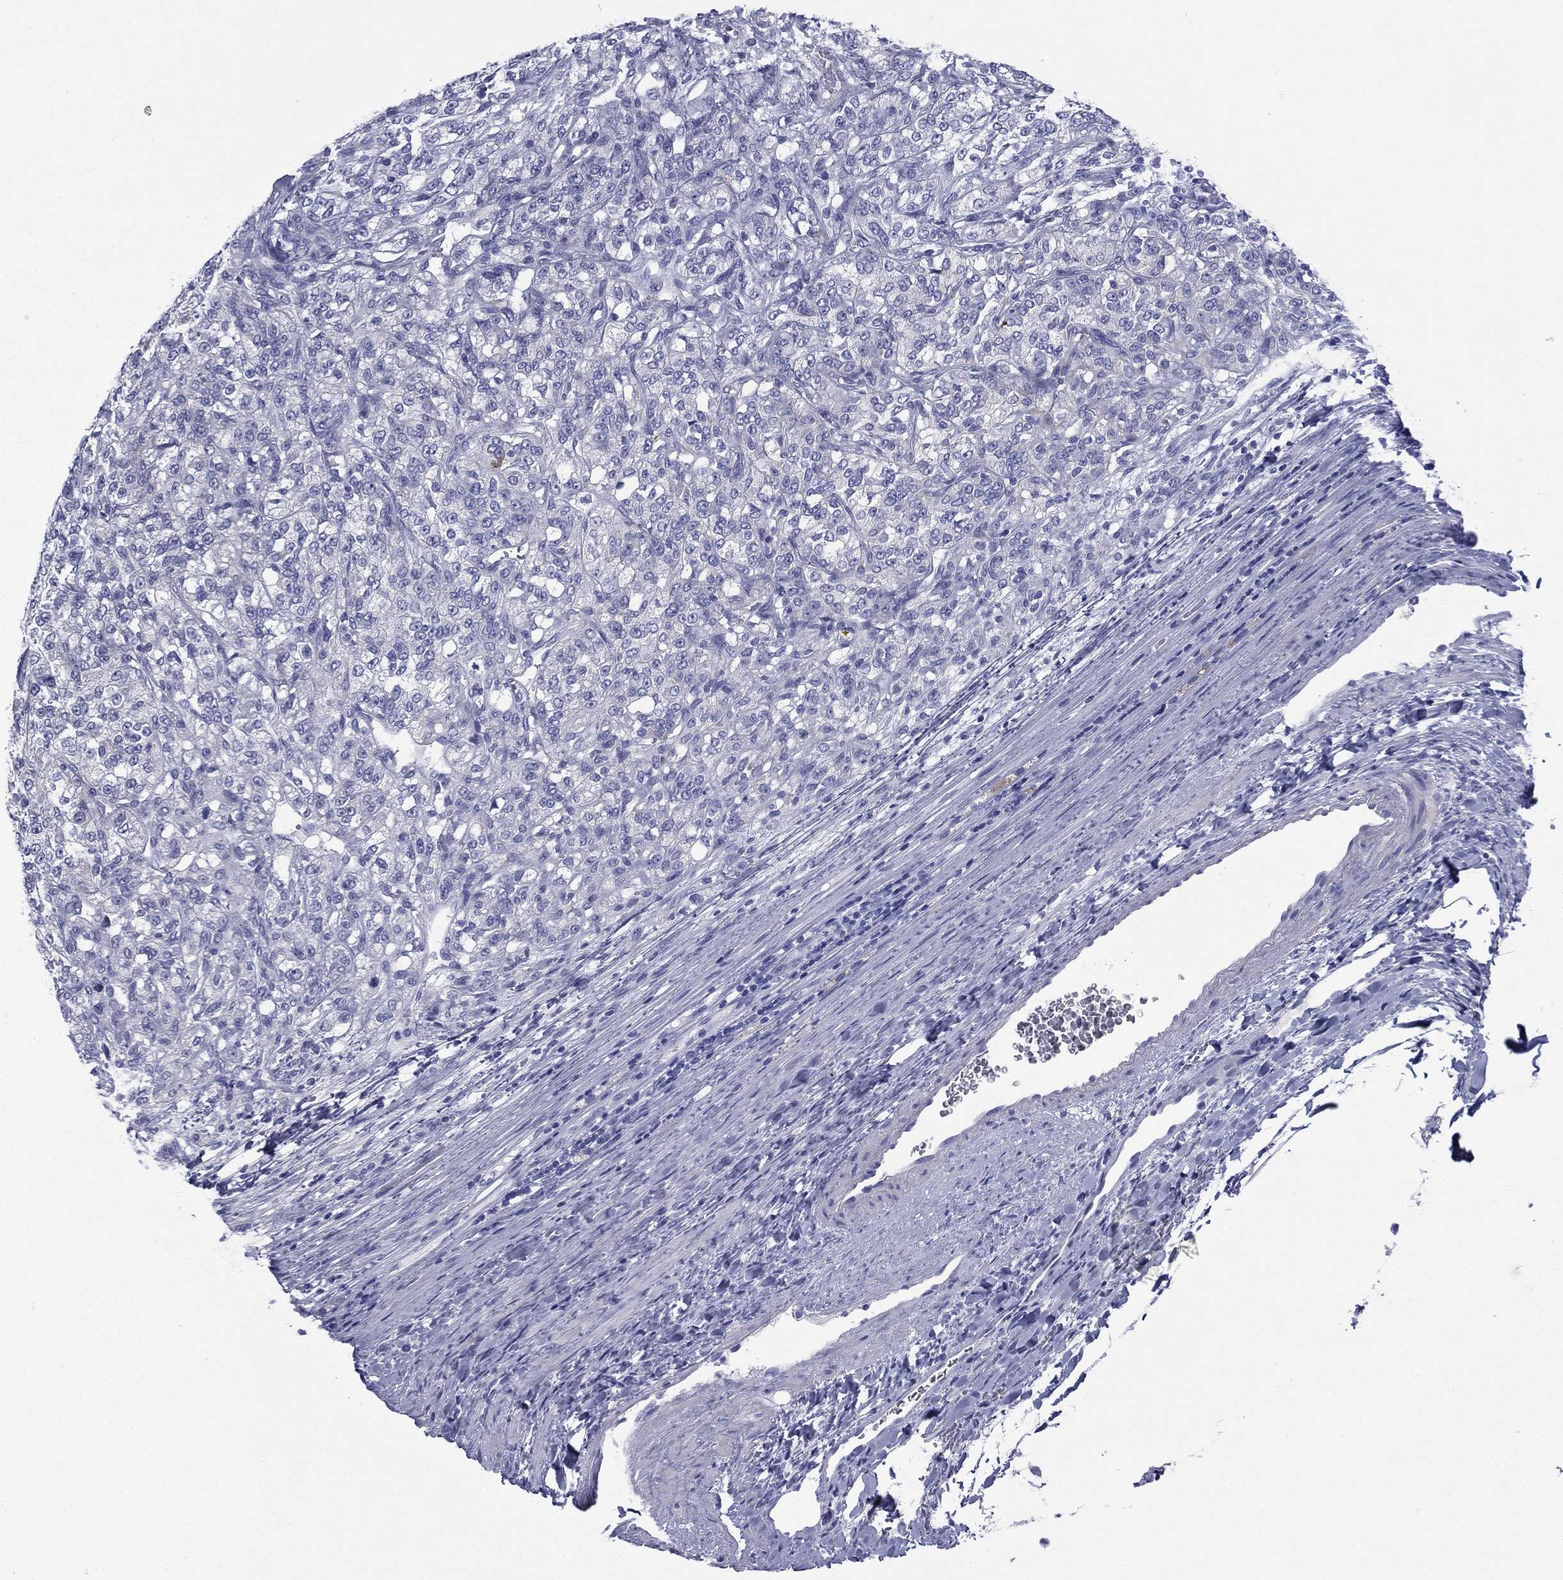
{"staining": {"intensity": "negative", "quantity": "none", "location": "none"}, "tissue": "renal cancer", "cell_type": "Tumor cells", "image_type": "cancer", "snomed": [{"axis": "morphology", "description": "Adenocarcinoma, NOS"}, {"axis": "topography", "description": "Kidney"}], "caption": "Adenocarcinoma (renal) was stained to show a protein in brown. There is no significant positivity in tumor cells. Brightfield microscopy of immunohistochemistry (IHC) stained with DAB (brown) and hematoxylin (blue), captured at high magnification.", "gene": "FCER2", "patient": {"sex": "female", "age": 63}}